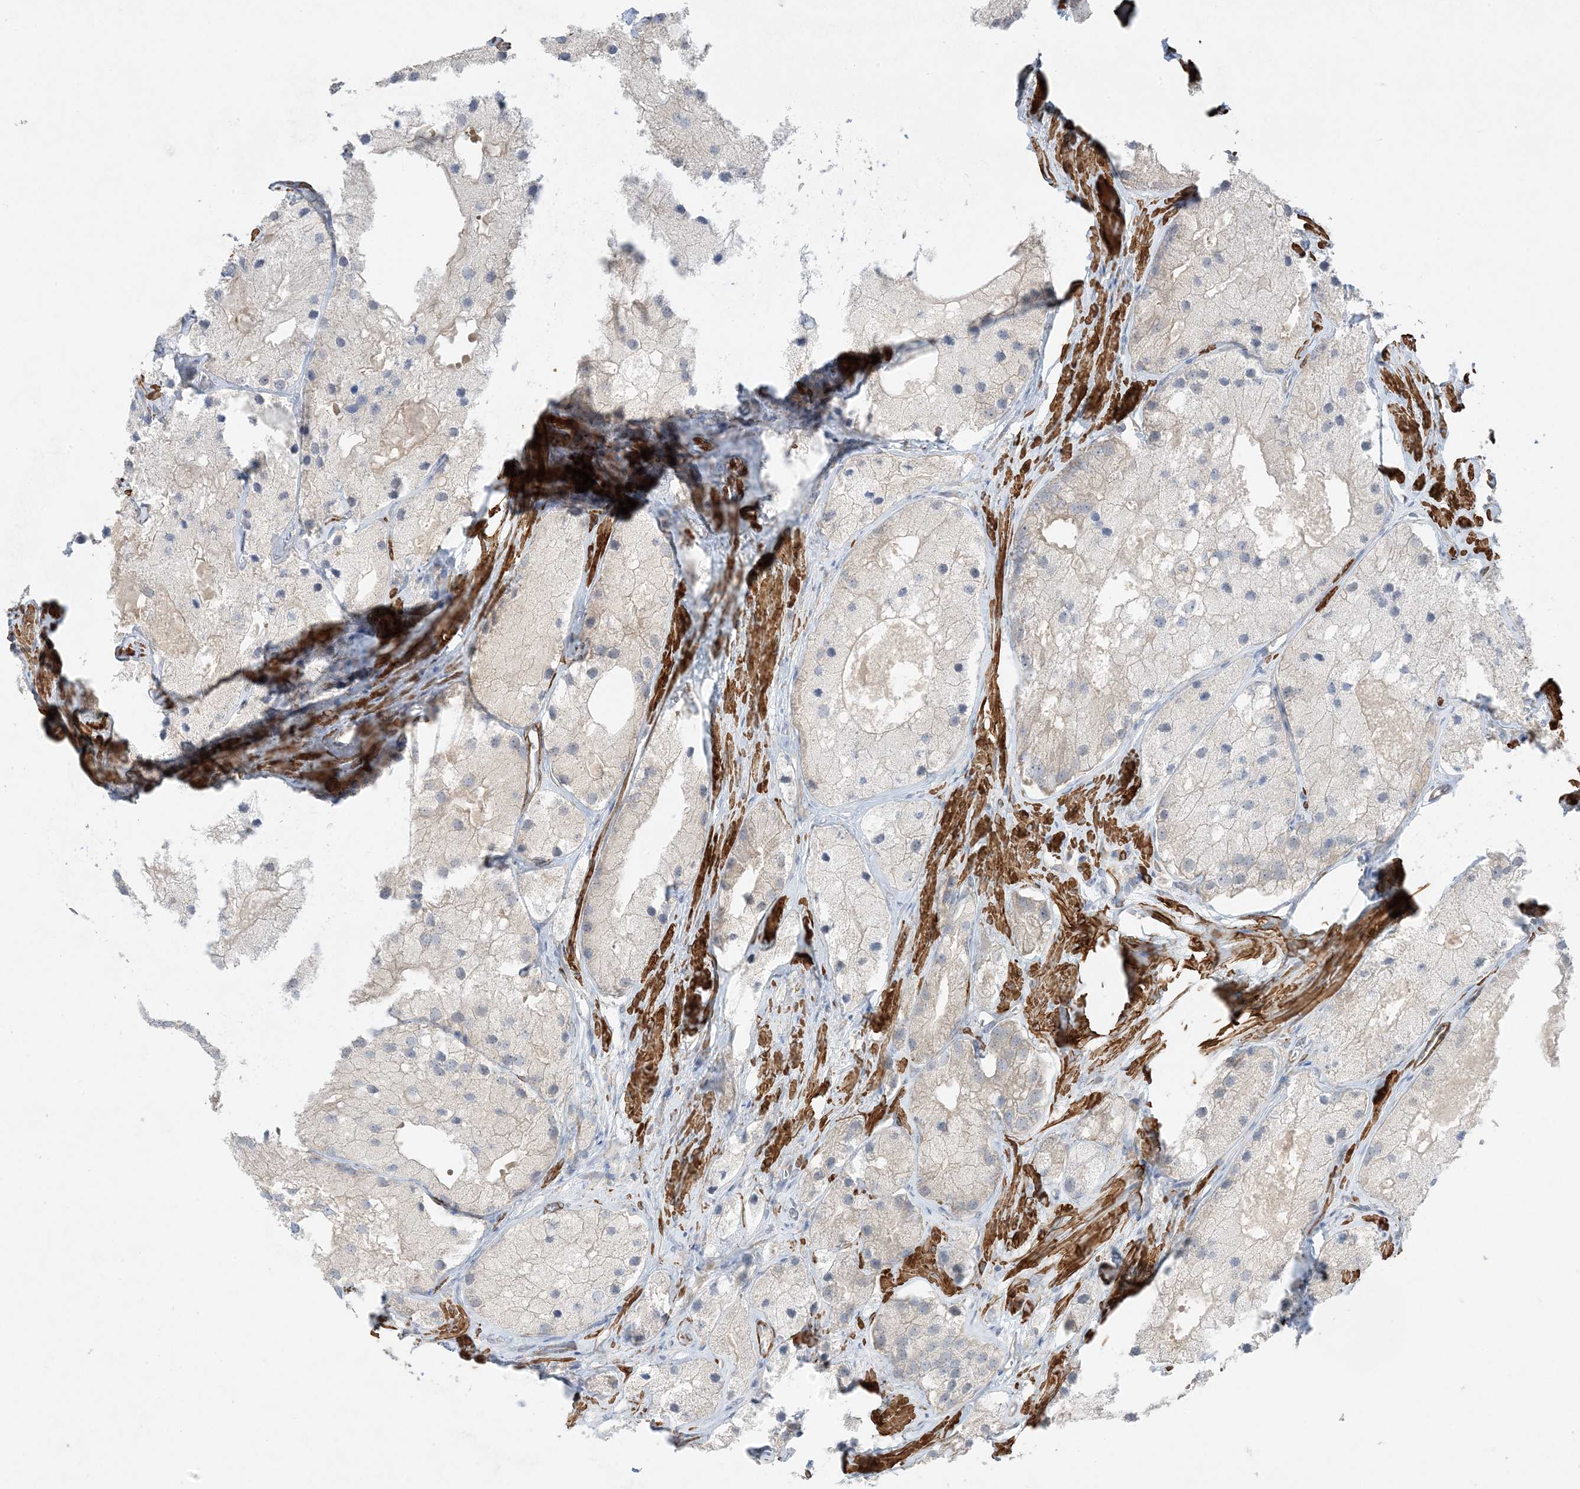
{"staining": {"intensity": "weak", "quantity": "<25%", "location": "cytoplasmic/membranous"}, "tissue": "prostate cancer", "cell_type": "Tumor cells", "image_type": "cancer", "snomed": [{"axis": "morphology", "description": "Adenocarcinoma, Low grade"}, {"axis": "topography", "description": "Prostate"}], "caption": "Human prostate cancer stained for a protein using immunohistochemistry demonstrates no staining in tumor cells.", "gene": "KIFBP", "patient": {"sex": "male", "age": 69}}